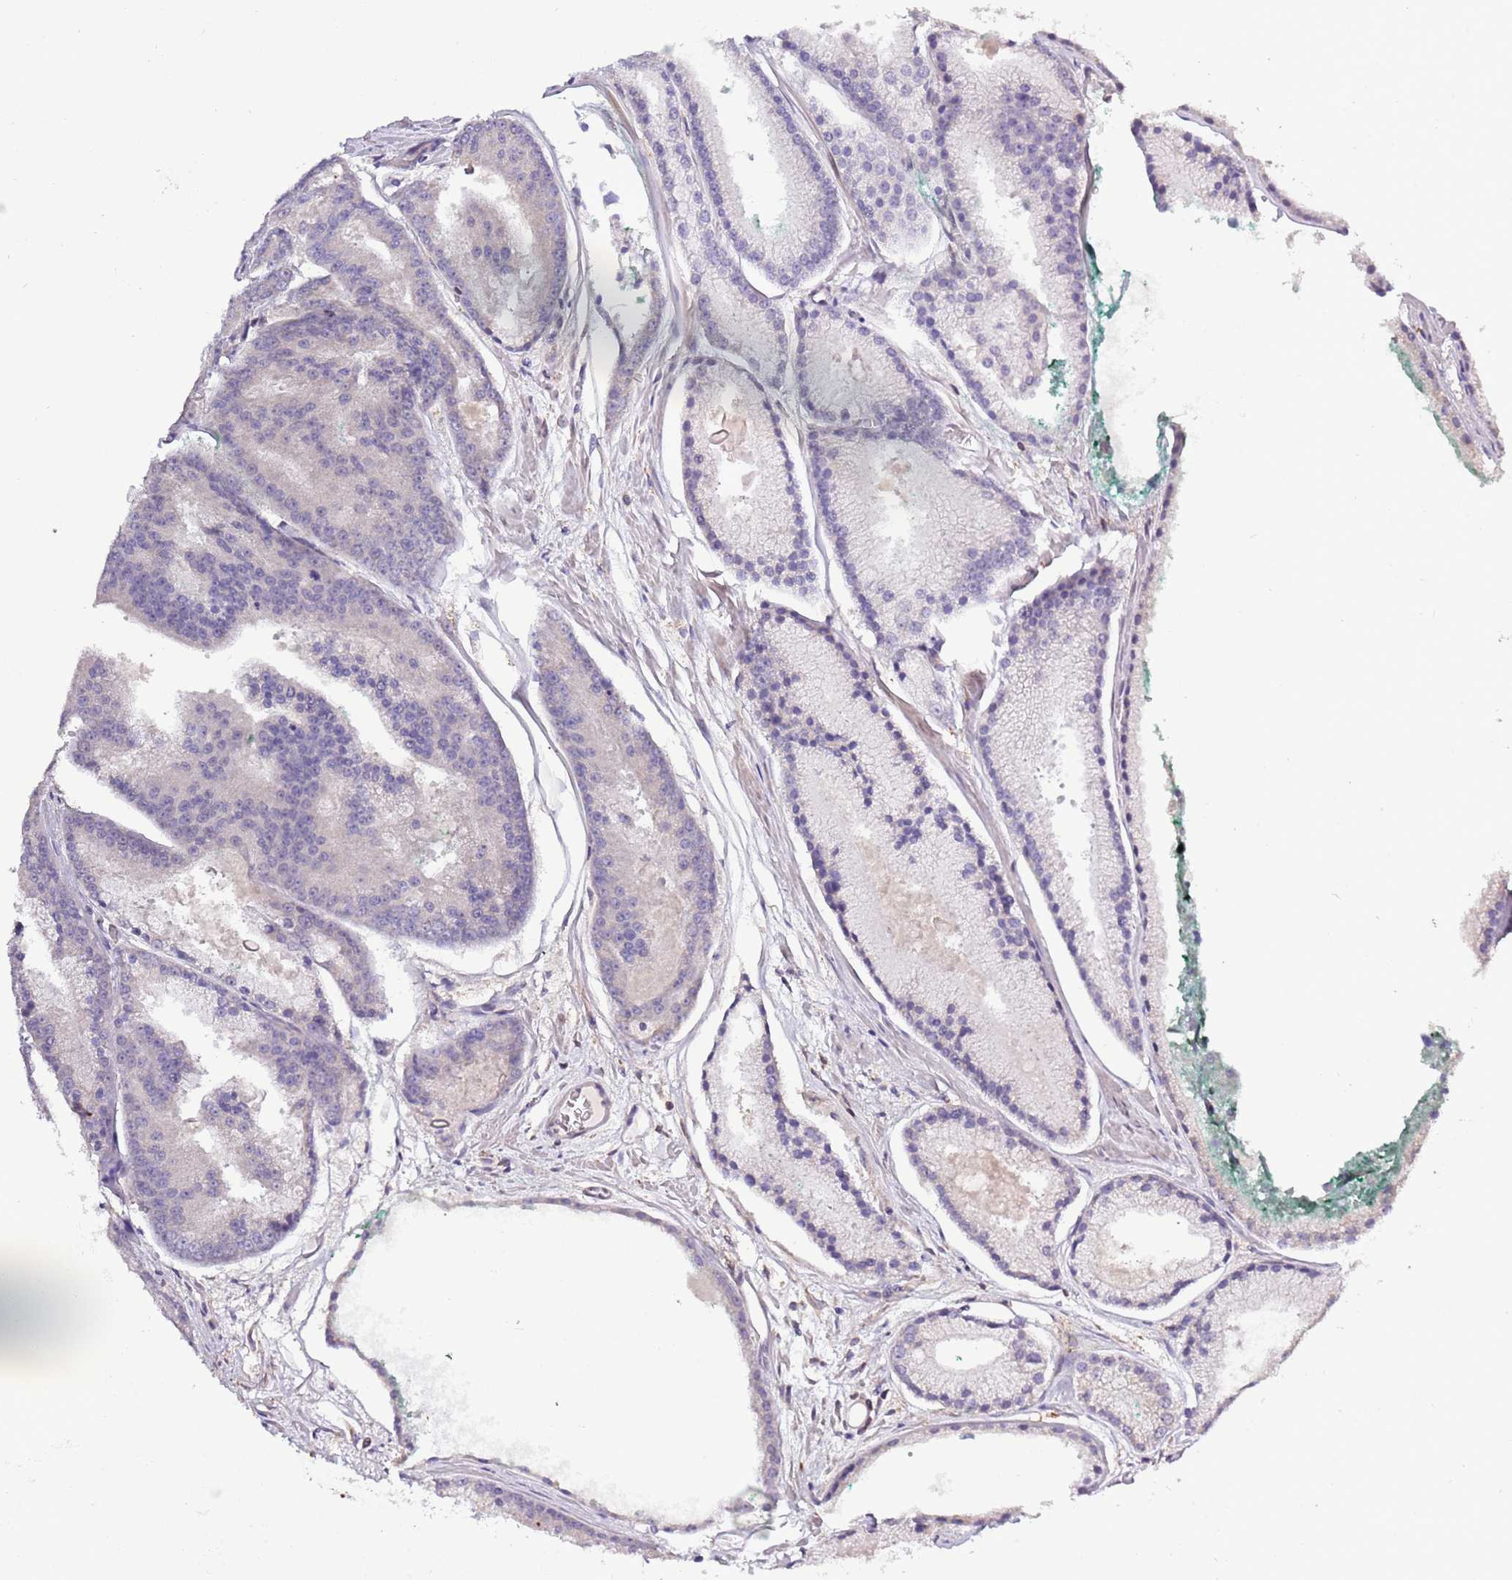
{"staining": {"intensity": "negative", "quantity": "none", "location": "none"}, "tissue": "prostate cancer", "cell_type": "Tumor cells", "image_type": "cancer", "snomed": [{"axis": "morphology", "description": "Adenocarcinoma, High grade"}, {"axis": "topography", "description": "Prostate"}], "caption": "High power microscopy image of an IHC micrograph of prostate cancer (high-grade adenocarcinoma), revealing no significant positivity in tumor cells.", "gene": "ZNF665", "patient": {"sex": "male", "age": 61}}